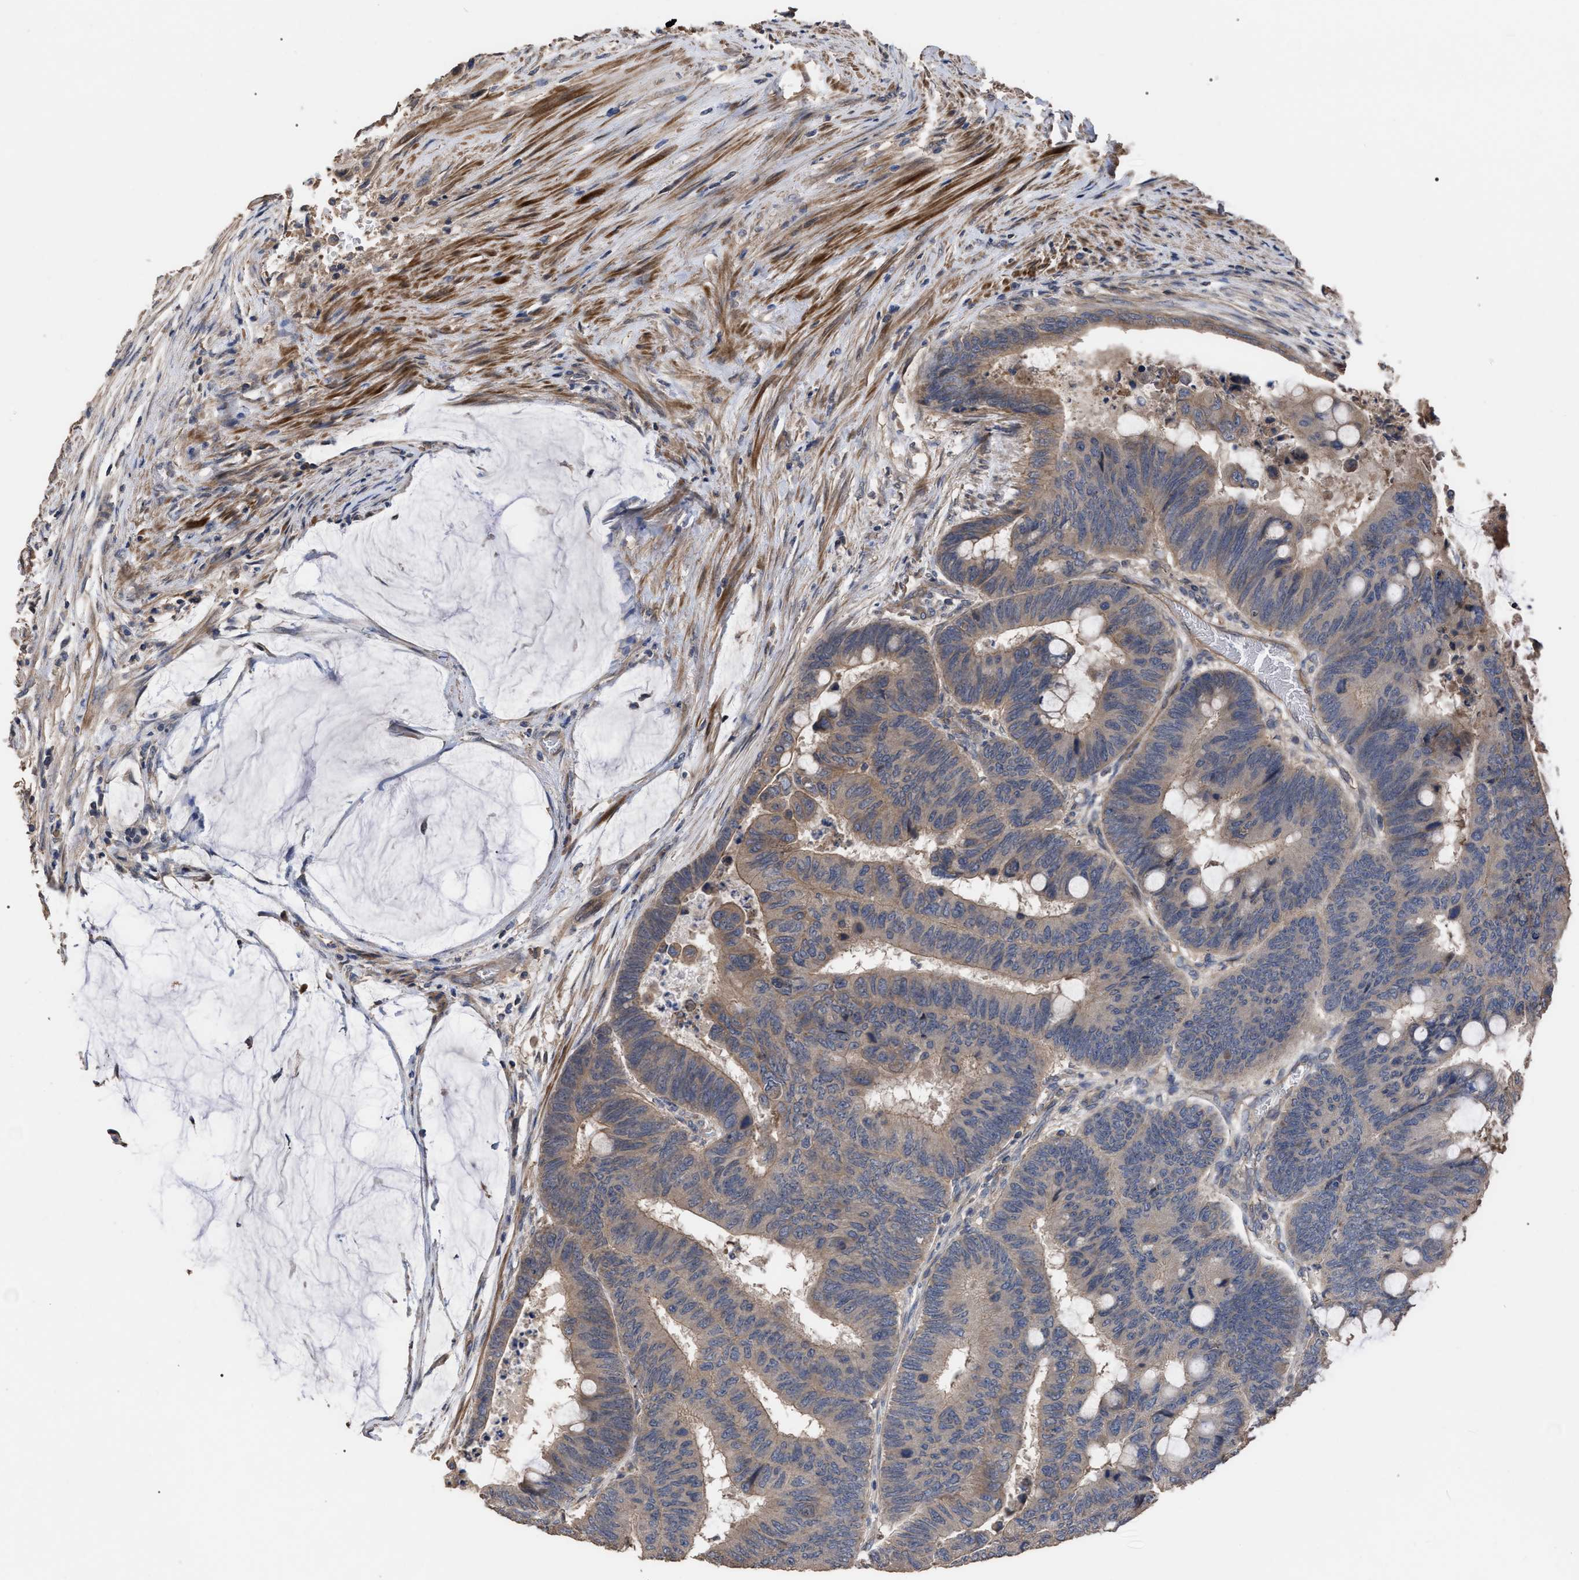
{"staining": {"intensity": "moderate", "quantity": "25%-75%", "location": "cytoplasmic/membranous"}, "tissue": "colorectal cancer", "cell_type": "Tumor cells", "image_type": "cancer", "snomed": [{"axis": "morphology", "description": "Normal tissue, NOS"}, {"axis": "morphology", "description": "Adenocarcinoma, NOS"}, {"axis": "topography", "description": "Rectum"}], "caption": "Colorectal cancer stained for a protein demonstrates moderate cytoplasmic/membranous positivity in tumor cells.", "gene": "BTN2A1", "patient": {"sex": "male", "age": 92}}